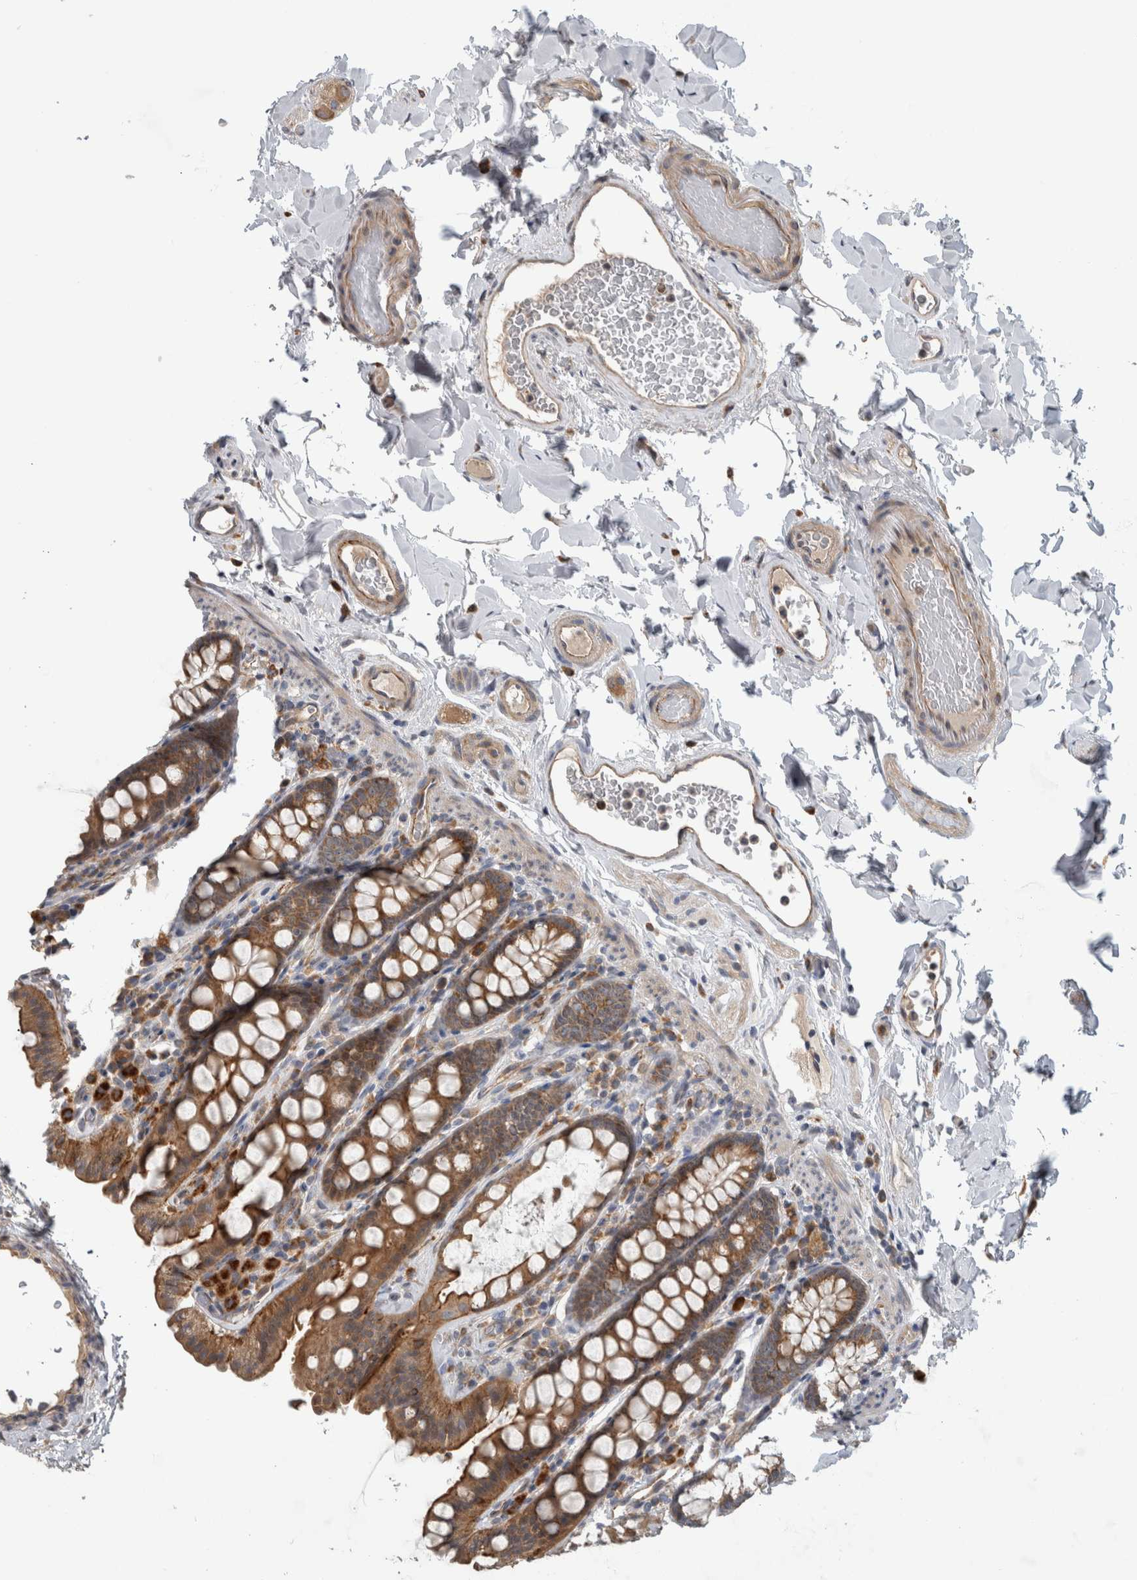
{"staining": {"intensity": "moderate", "quantity": ">75%", "location": "cytoplasmic/membranous"}, "tissue": "colon", "cell_type": "Endothelial cells", "image_type": "normal", "snomed": [{"axis": "morphology", "description": "Normal tissue, NOS"}, {"axis": "topography", "description": "Colon"}, {"axis": "topography", "description": "Peripheral nerve tissue"}], "caption": "Colon stained for a protein (brown) reveals moderate cytoplasmic/membranous positive expression in approximately >75% of endothelial cells.", "gene": "ADGRL3", "patient": {"sex": "female", "age": 61}}